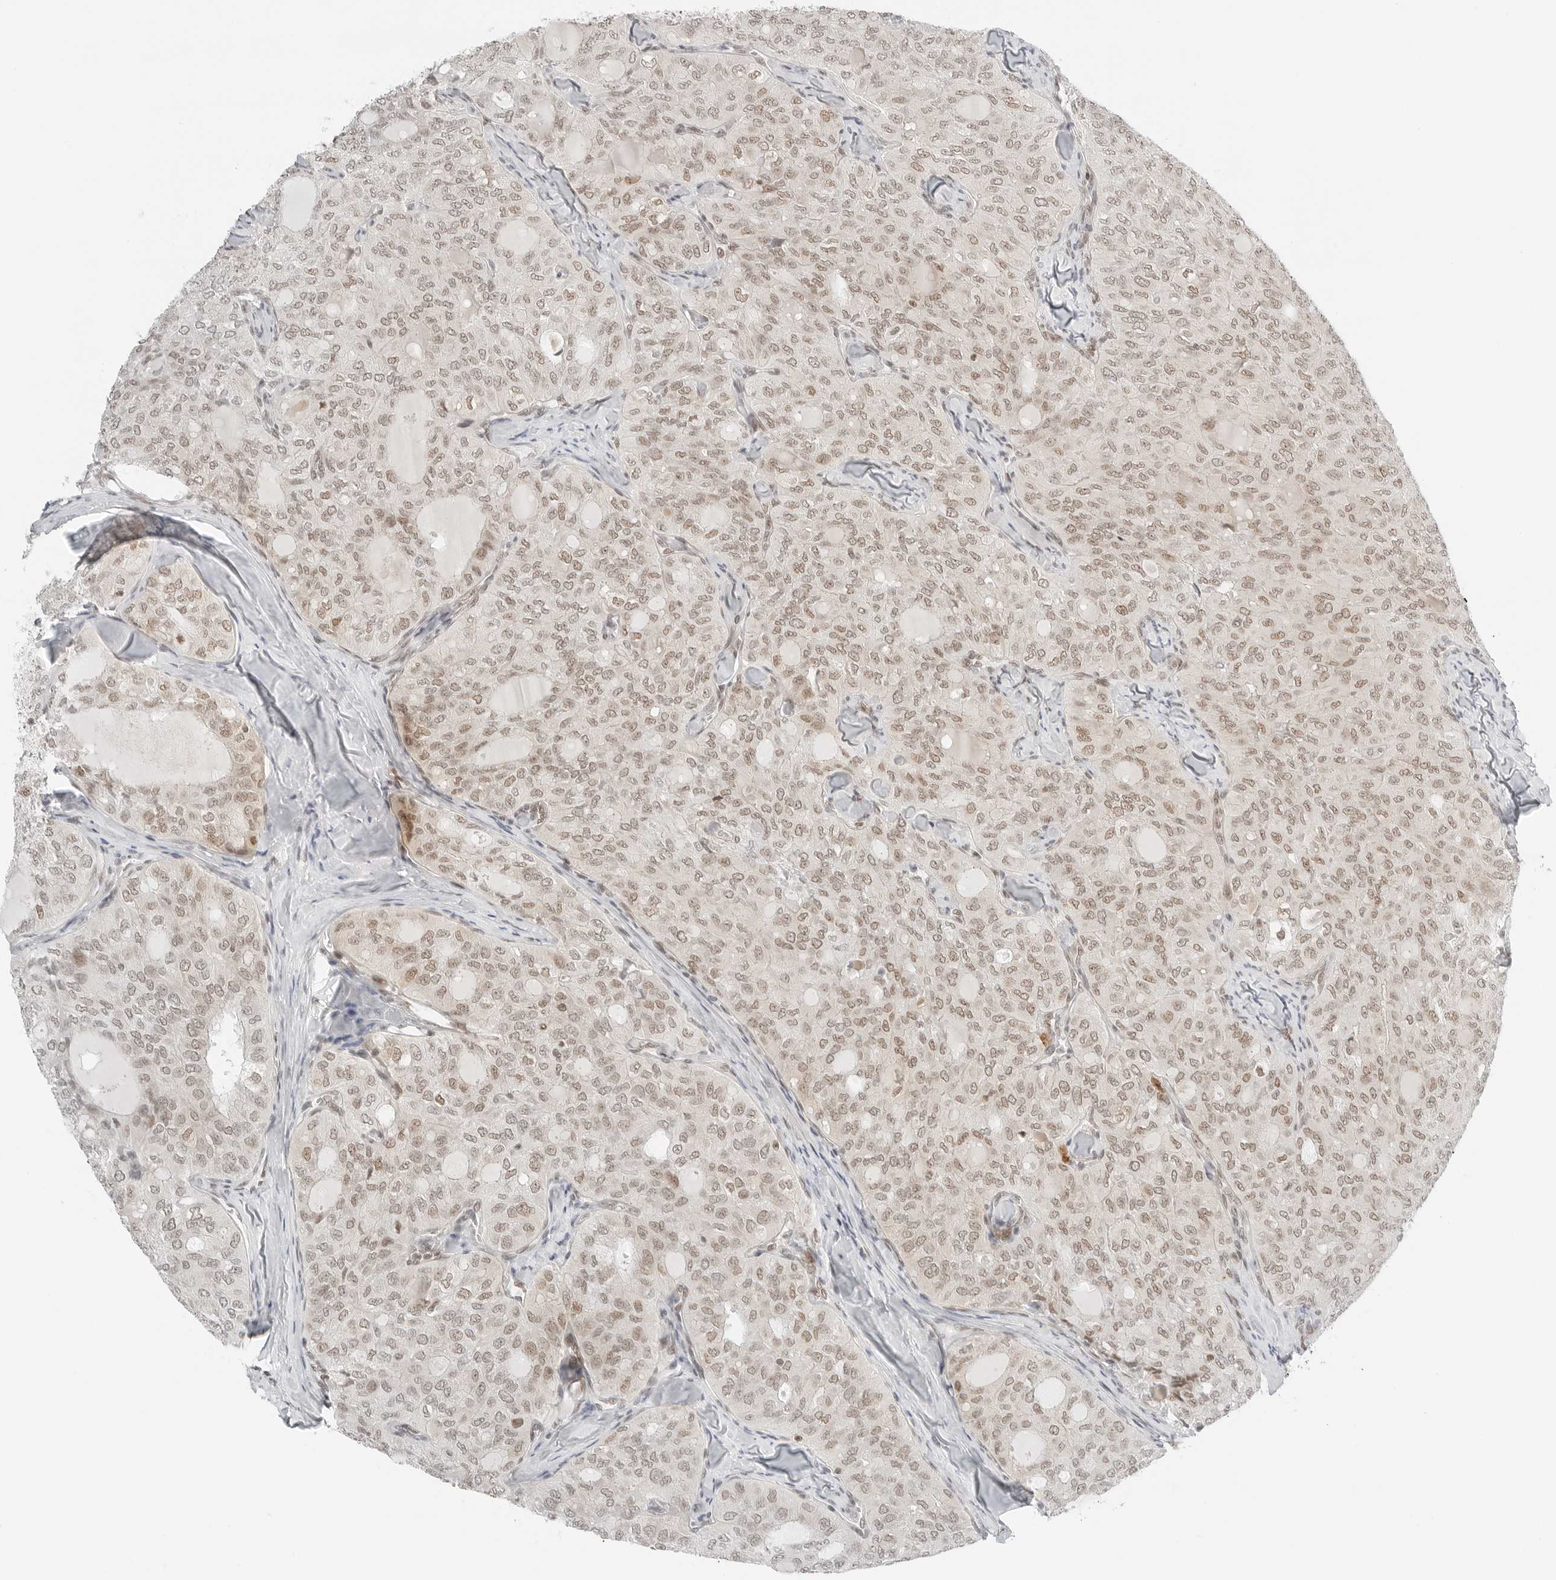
{"staining": {"intensity": "moderate", "quantity": ">75%", "location": "nuclear"}, "tissue": "thyroid cancer", "cell_type": "Tumor cells", "image_type": "cancer", "snomed": [{"axis": "morphology", "description": "Follicular adenoma carcinoma, NOS"}, {"axis": "topography", "description": "Thyroid gland"}], "caption": "Human thyroid cancer (follicular adenoma carcinoma) stained with a brown dye shows moderate nuclear positive positivity in about >75% of tumor cells.", "gene": "CRTC2", "patient": {"sex": "male", "age": 75}}